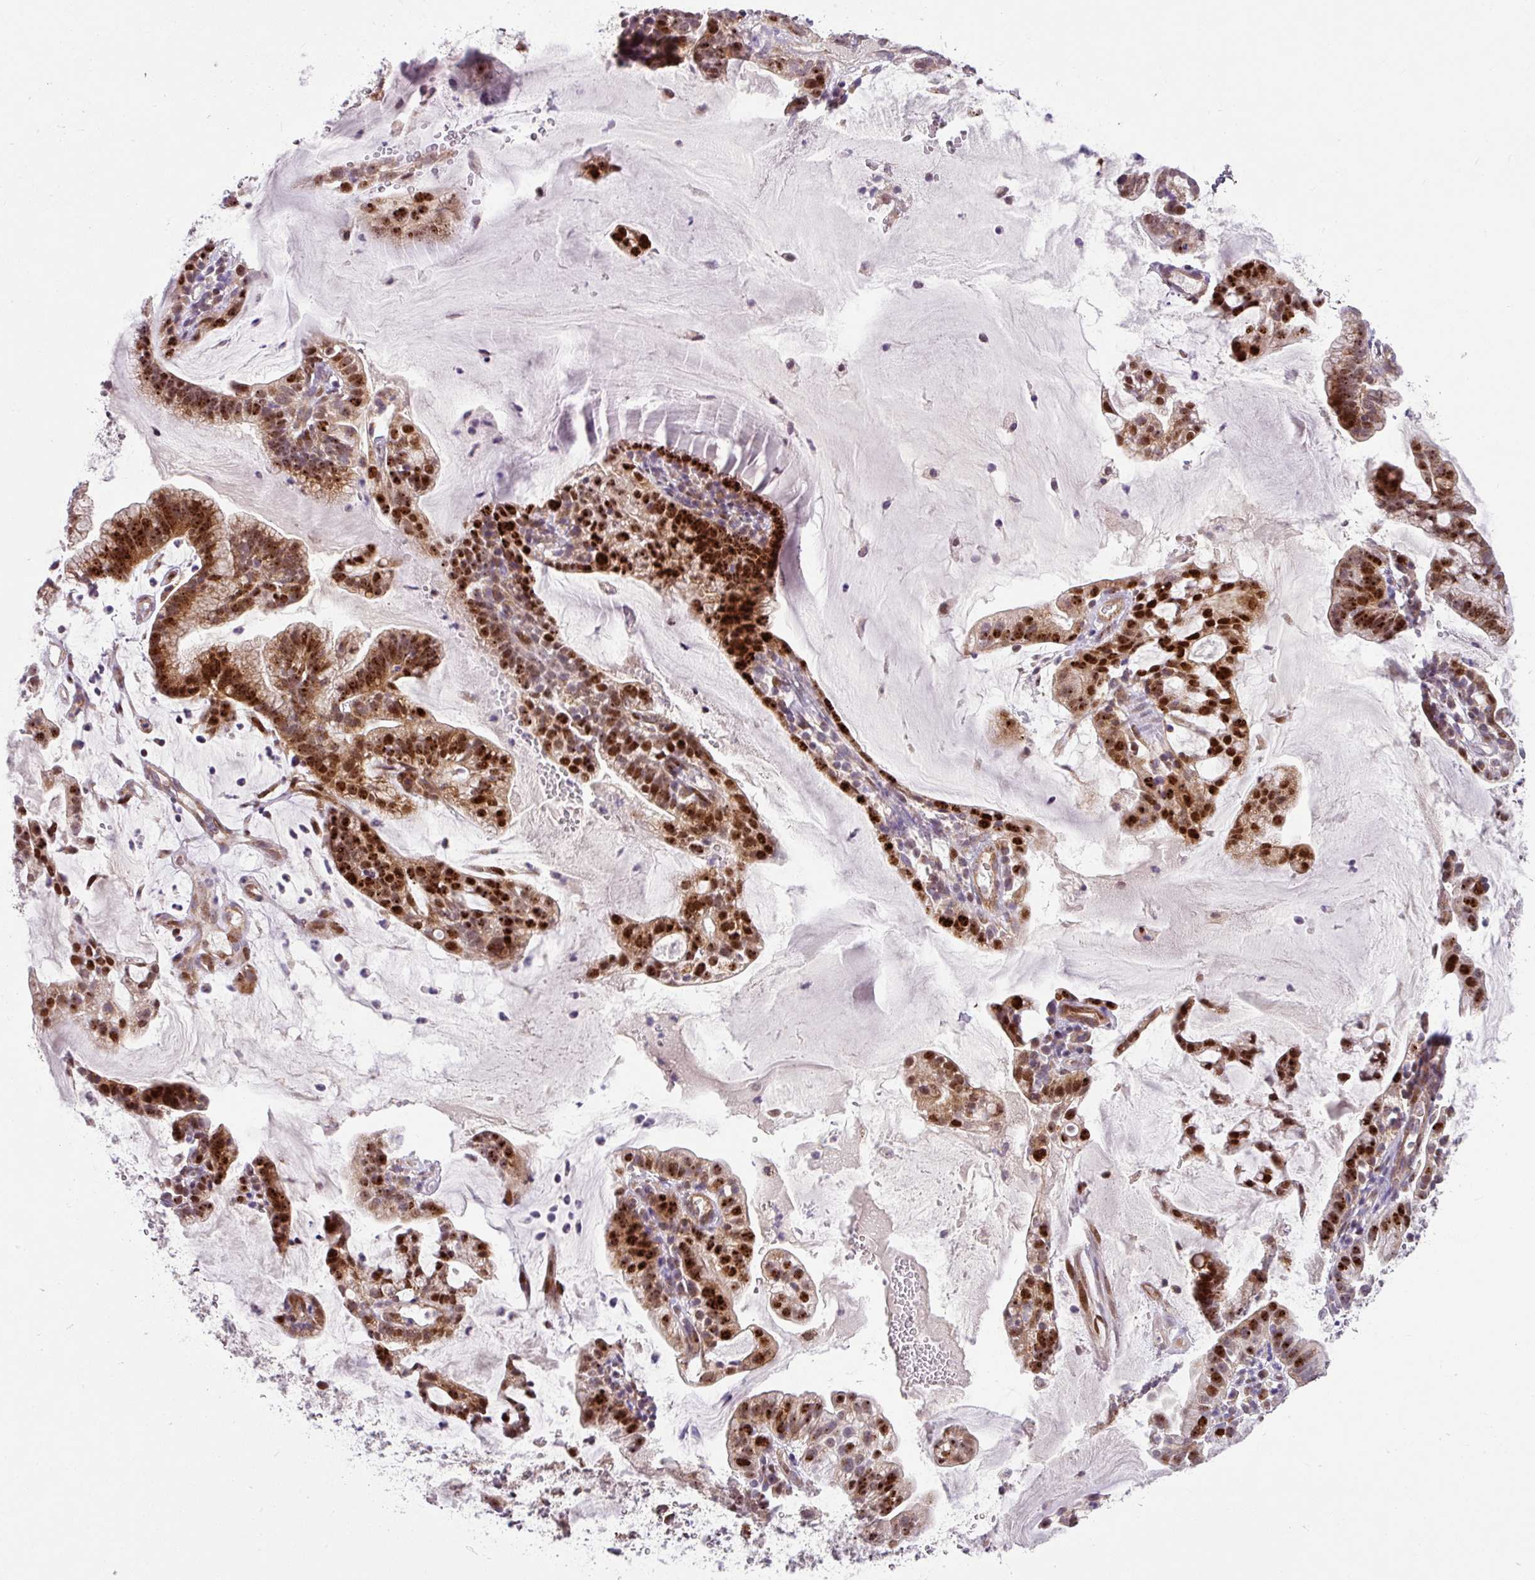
{"staining": {"intensity": "strong", "quantity": "25%-75%", "location": "cytoplasmic/membranous,nuclear"}, "tissue": "cervical cancer", "cell_type": "Tumor cells", "image_type": "cancer", "snomed": [{"axis": "morphology", "description": "Adenocarcinoma, NOS"}, {"axis": "topography", "description": "Cervix"}], "caption": "A high-resolution image shows IHC staining of adenocarcinoma (cervical), which displays strong cytoplasmic/membranous and nuclear positivity in approximately 25%-75% of tumor cells.", "gene": "SARS2", "patient": {"sex": "female", "age": 41}}